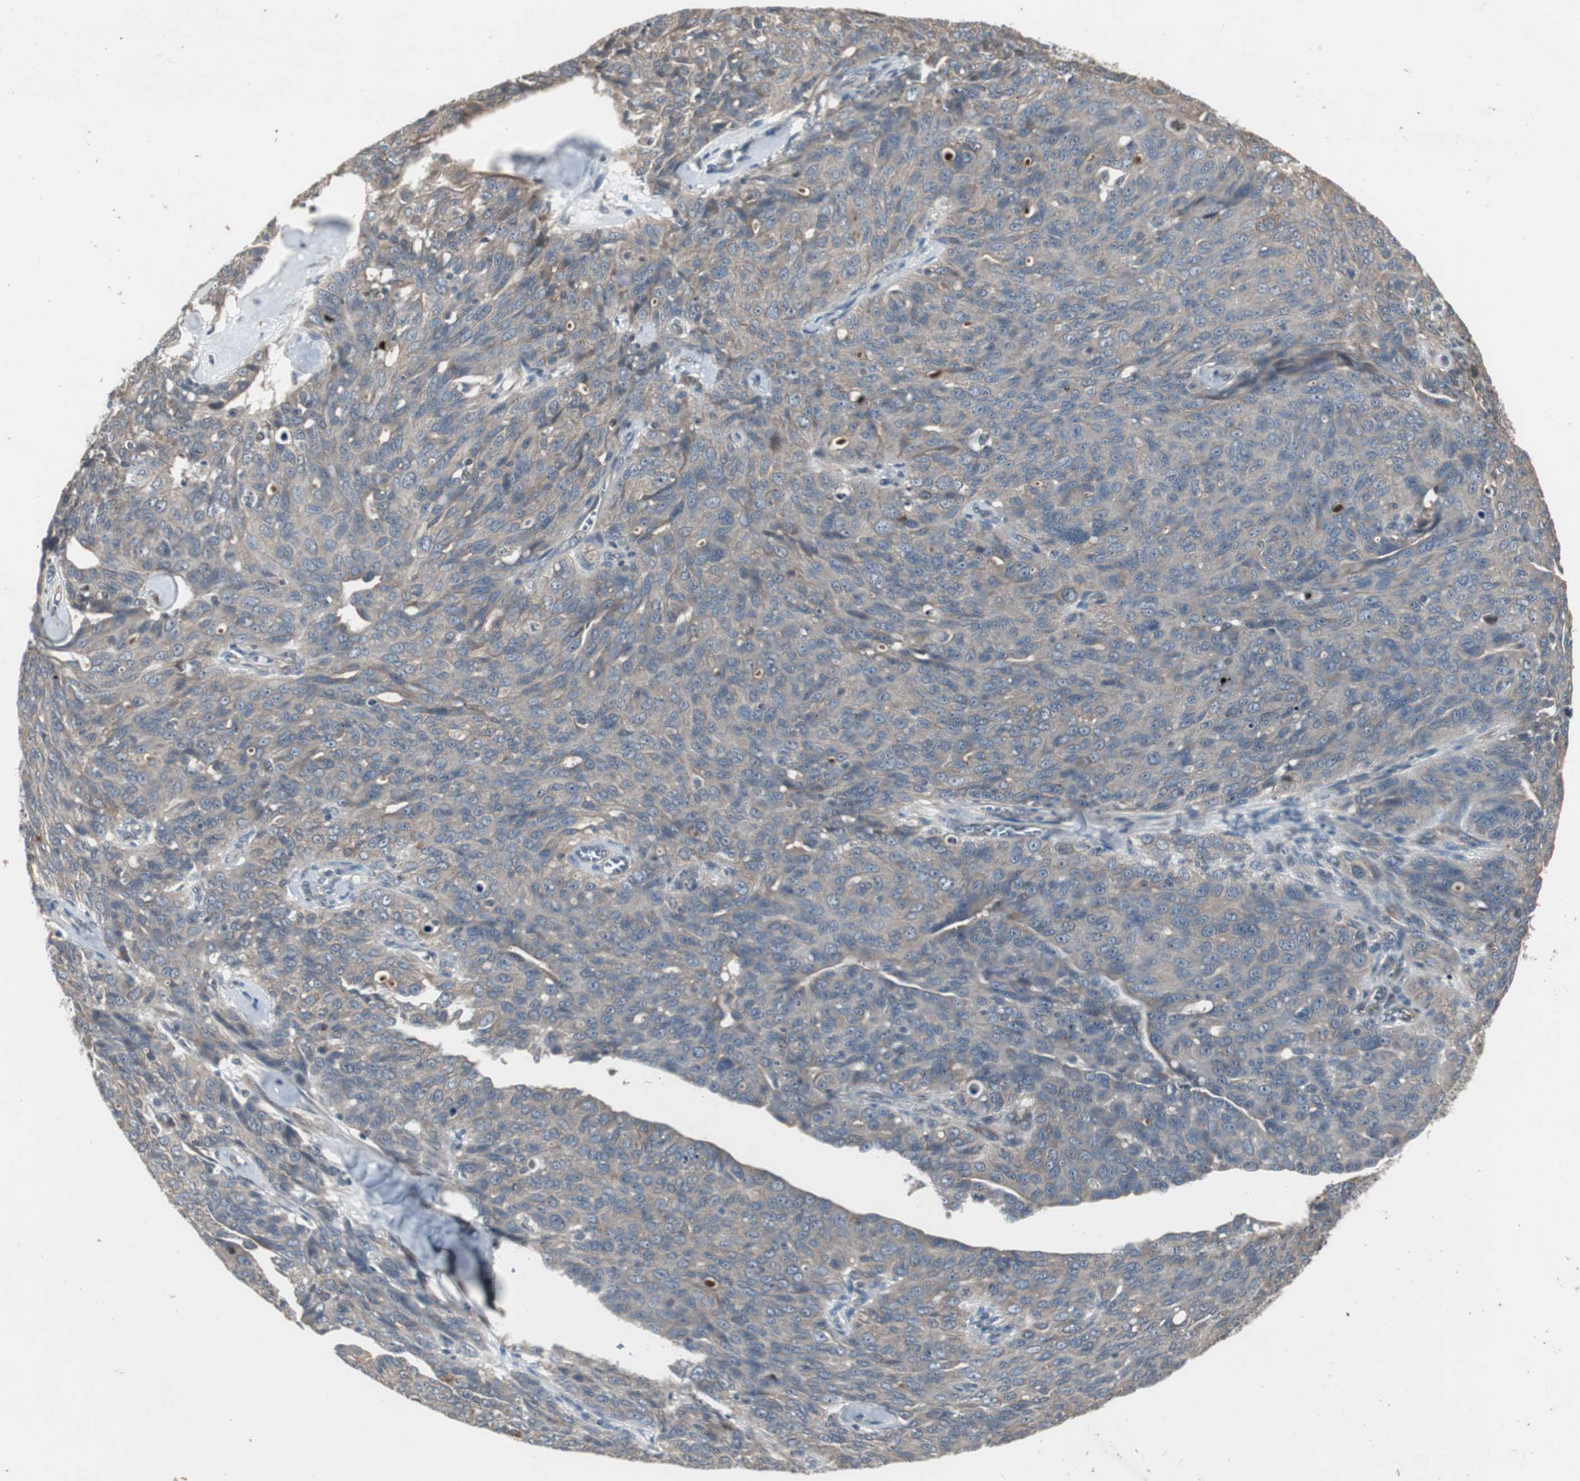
{"staining": {"intensity": "moderate", "quantity": ">75%", "location": "cytoplasmic/membranous"}, "tissue": "ovarian cancer", "cell_type": "Tumor cells", "image_type": "cancer", "snomed": [{"axis": "morphology", "description": "Carcinoma, endometroid"}, {"axis": "topography", "description": "Ovary"}], "caption": "This histopathology image reveals endometroid carcinoma (ovarian) stained with immunohistochemistry to label a protein in brown. The cytoplasmic/membranous of tumor cells show moderate positivity for the protein. Nuclei are counter-stained blue.", "gene": "ZMPSTE24", "patient": {"sex": "female", "age": 60}}